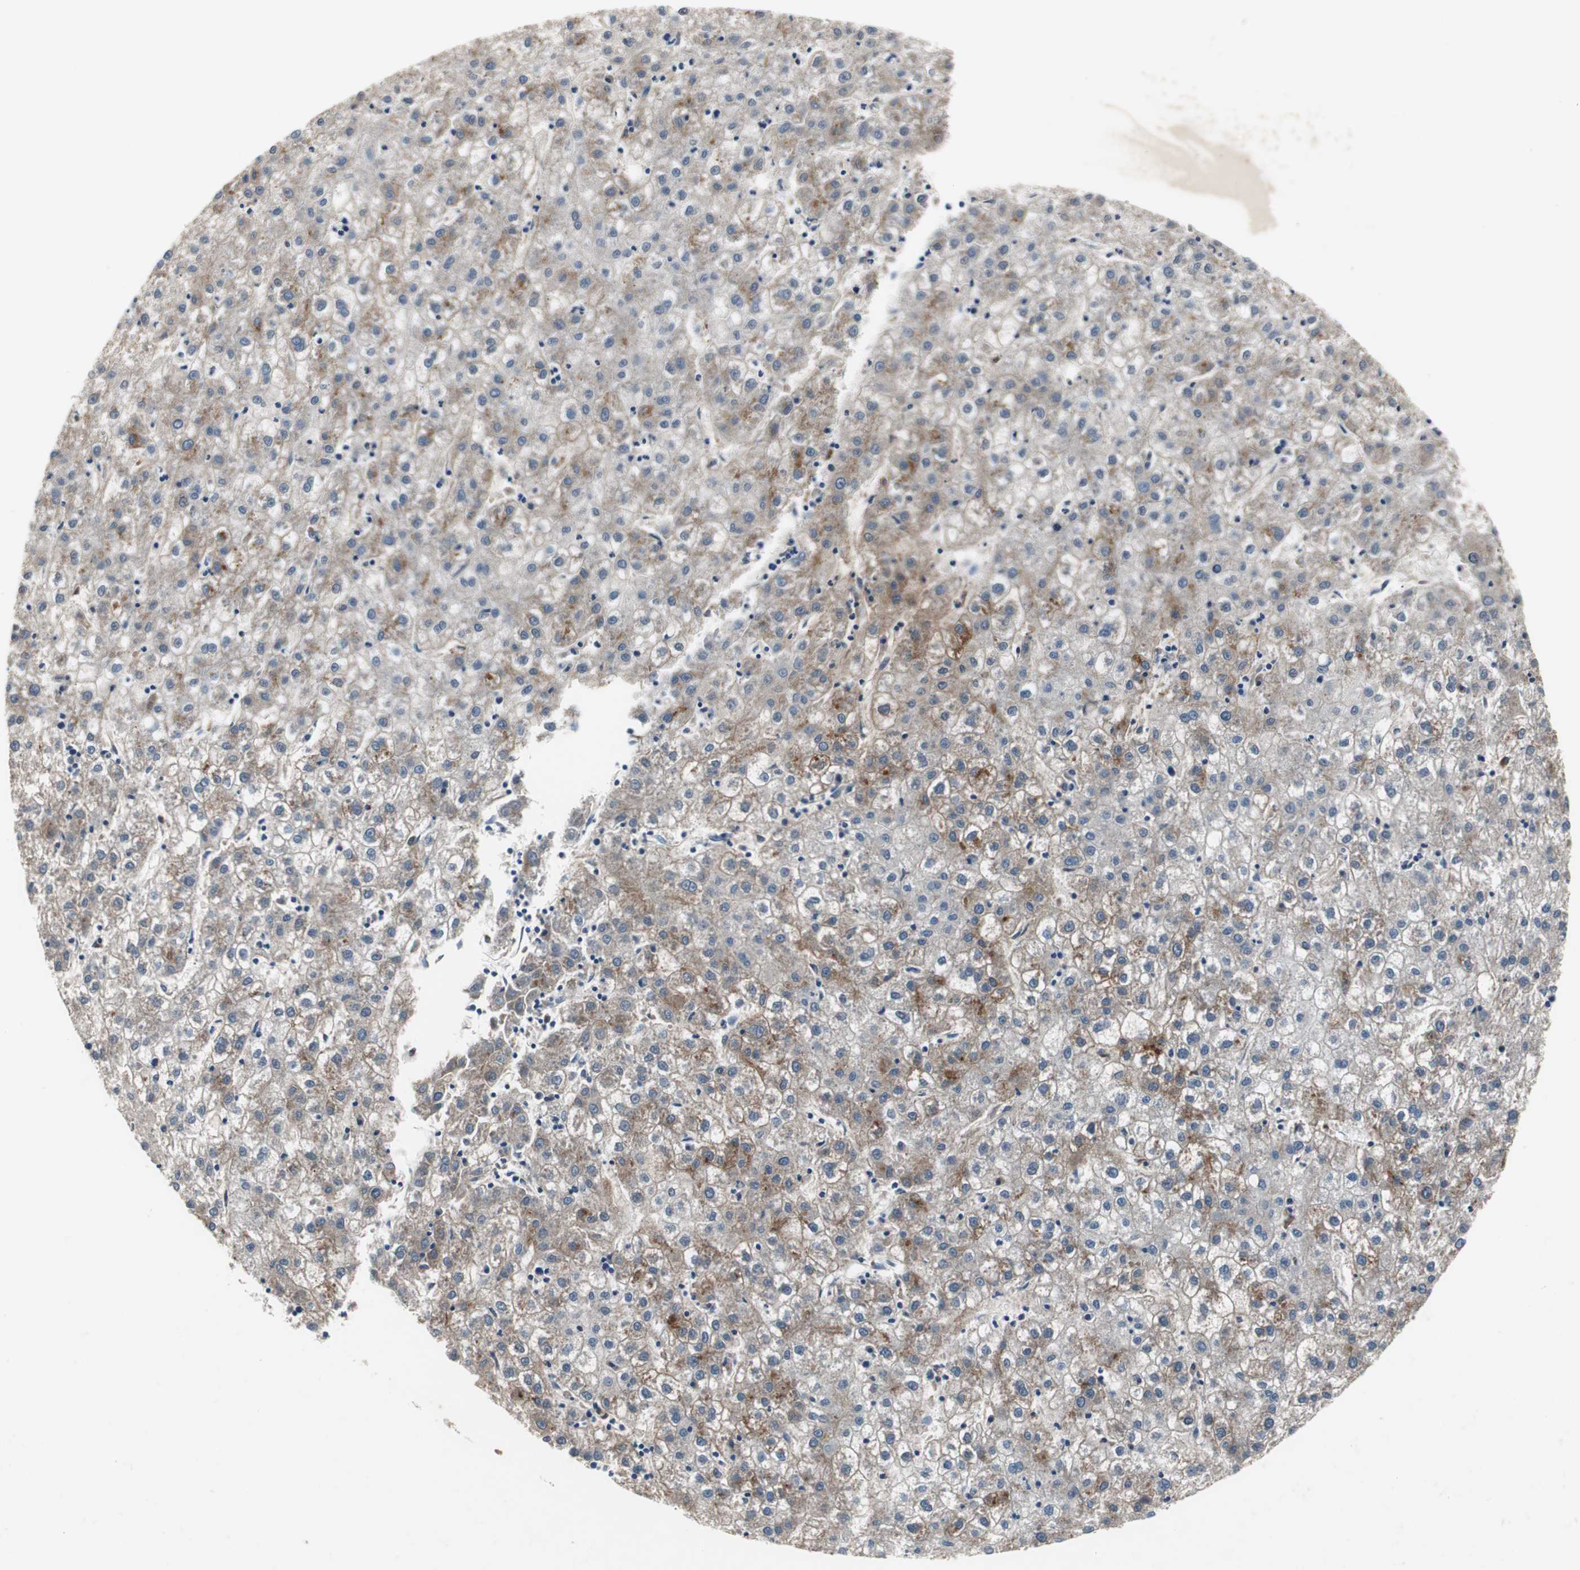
{"staining": {"intensity": "weak", "quantity": "25%-75%", "location": "cytoplasmic/membranous"}, "tissue": "liver cancer", "cell_type": "Tumor cells", "image_type": "cancer", "snomed": [{"axis": "morphology", "description": "Carcinoma, Hepatocellular, NOS"}, {"axis": "topography", "description": "Liver"}], "caption": "Hepatocellular carcinoma (liver) stained with DAB (3,3'-diaminobenzidine) IHC demonstrates low levels of weak cytoplasmic/membranous positivity in about 25%-75% of tumor cells.", "gene": "SORT1", "patient": {"sex": "male", "age": 72}}